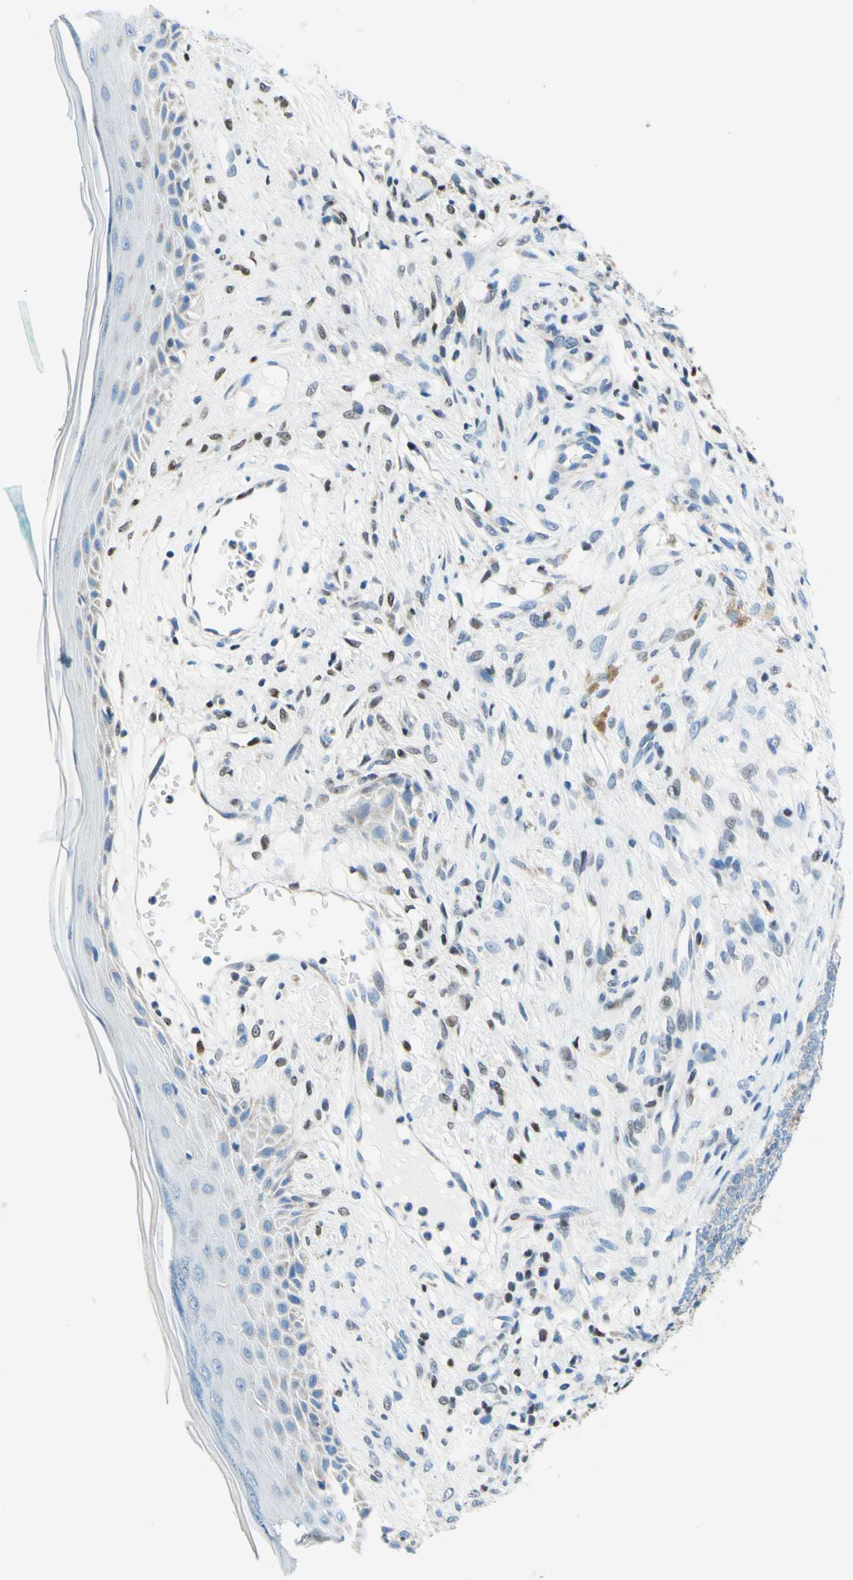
{"staining": {"intensity": "negative", "quantity": "none", "location": "none"}, "tissue": "skin cancer", "cell_type": "Tumor cells", "image_type": "cancer", "snomed": [{"axis": "morphology", "description": "Basal cell carcinoma"}, {"axis": "topography", "description": "Skin"}], "caption": "Protein analysis of skin cancer (basal cell carcinoma) exhibits no significant expression in tumor cells.", "gene": "CBX7", "patient": {"sex": "female", "age": 84}}